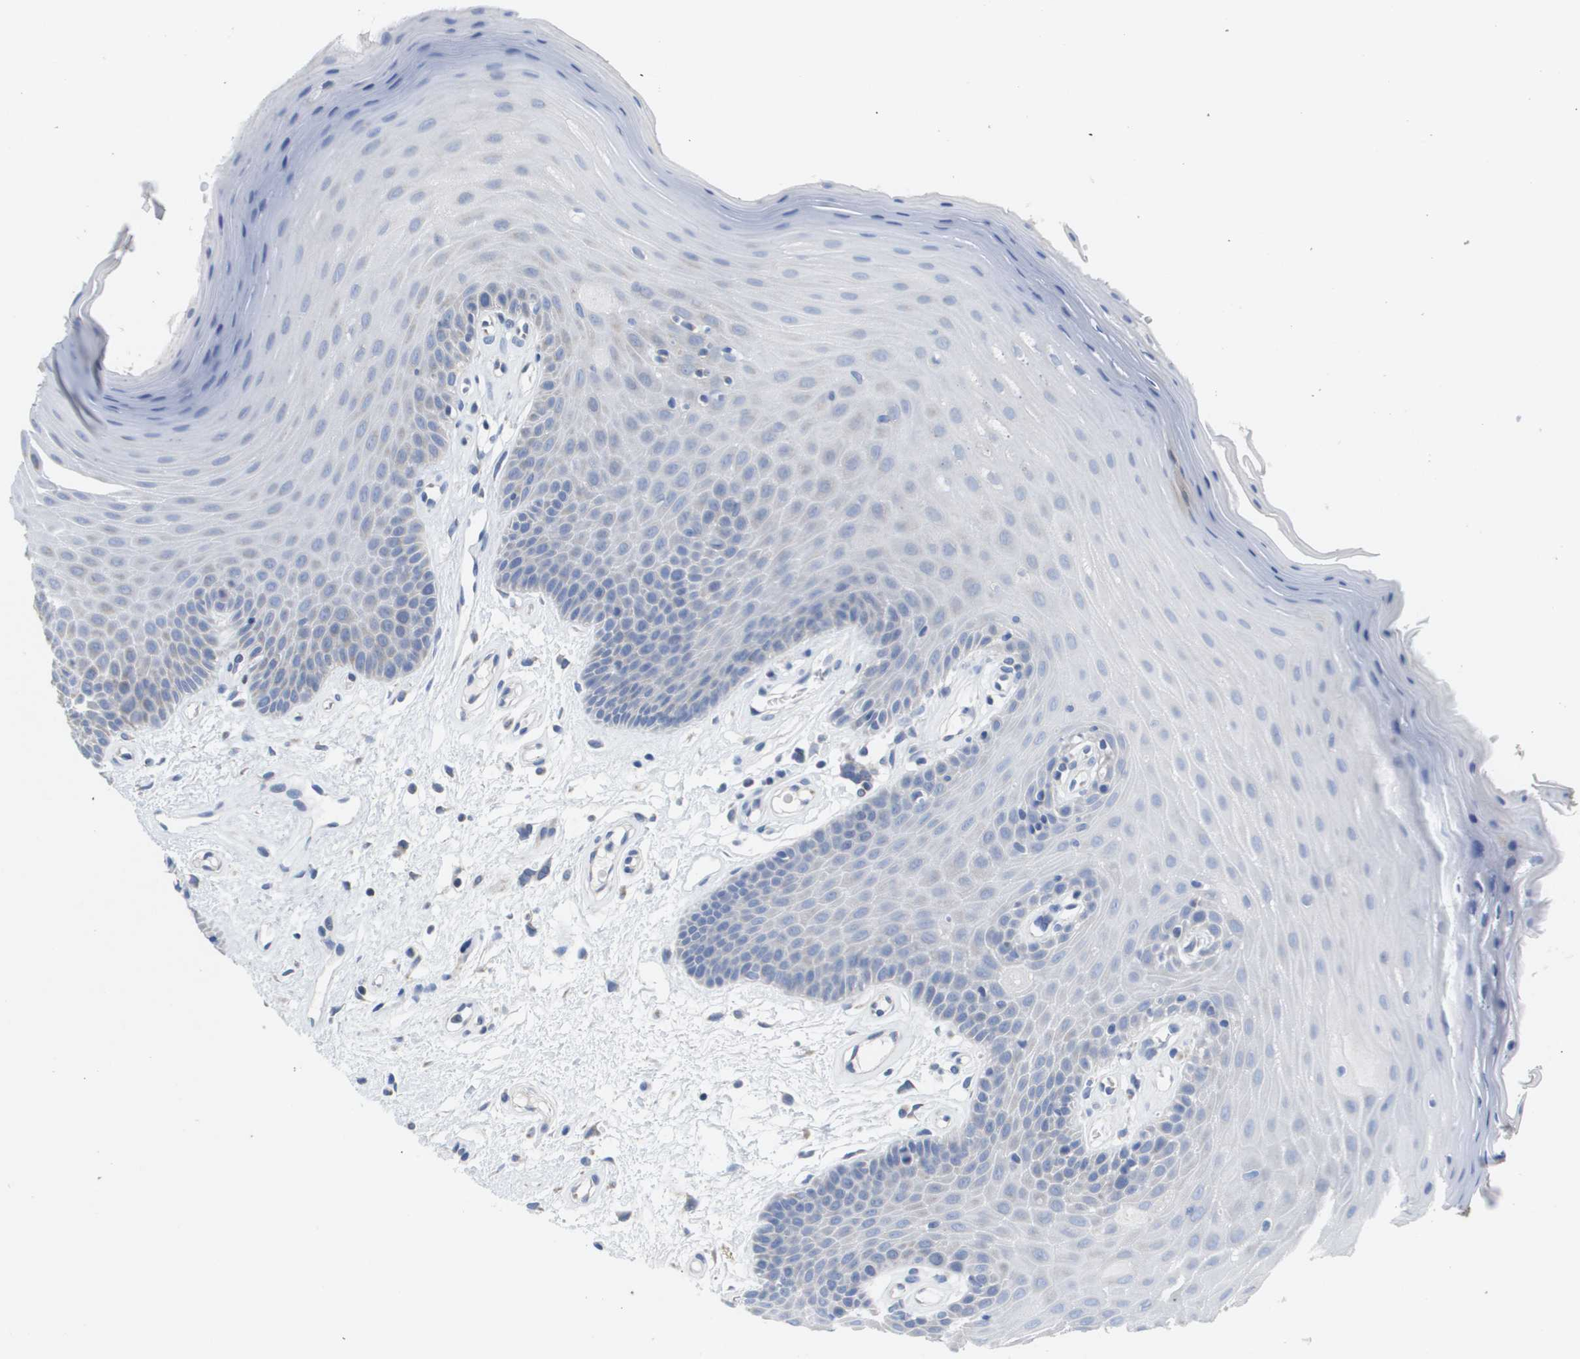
{"staining": {"intensity": "negative", "quantity": "none", "location": "none"}, "tissue": "oral mucosa", "cell_type": "Squamous epithelial cells", "image_type": "normal", "snomed": [{"axis": "morphology", "description": "Normal tissue, NOS"}, {"axis": "morphology", "description": "Squamous cell carcinoma, NOS"}, {"axis": "topography", "description": "Skeletal muscle"}, {"axis": "topography", "description": "Adipose tissue"}, {"axis": "topography", "description": "Vascular tissue"}, {"axis": "topography", "description": "Oral tissue"}, {"axis": "topography", "description": "Peripheral nerve tissue"}, {"axis": "topography", "description": "Head-Neck"}], "caption": "Photomicrograph shows no significant protein positivity in squamous epithelial cells of normal oral mucosa. (DAB immunohistochemistry (IHC) with hematoxylin counter stain).", "gene": "HSPE1", "patient": {"sex": "male", "age": 71}}